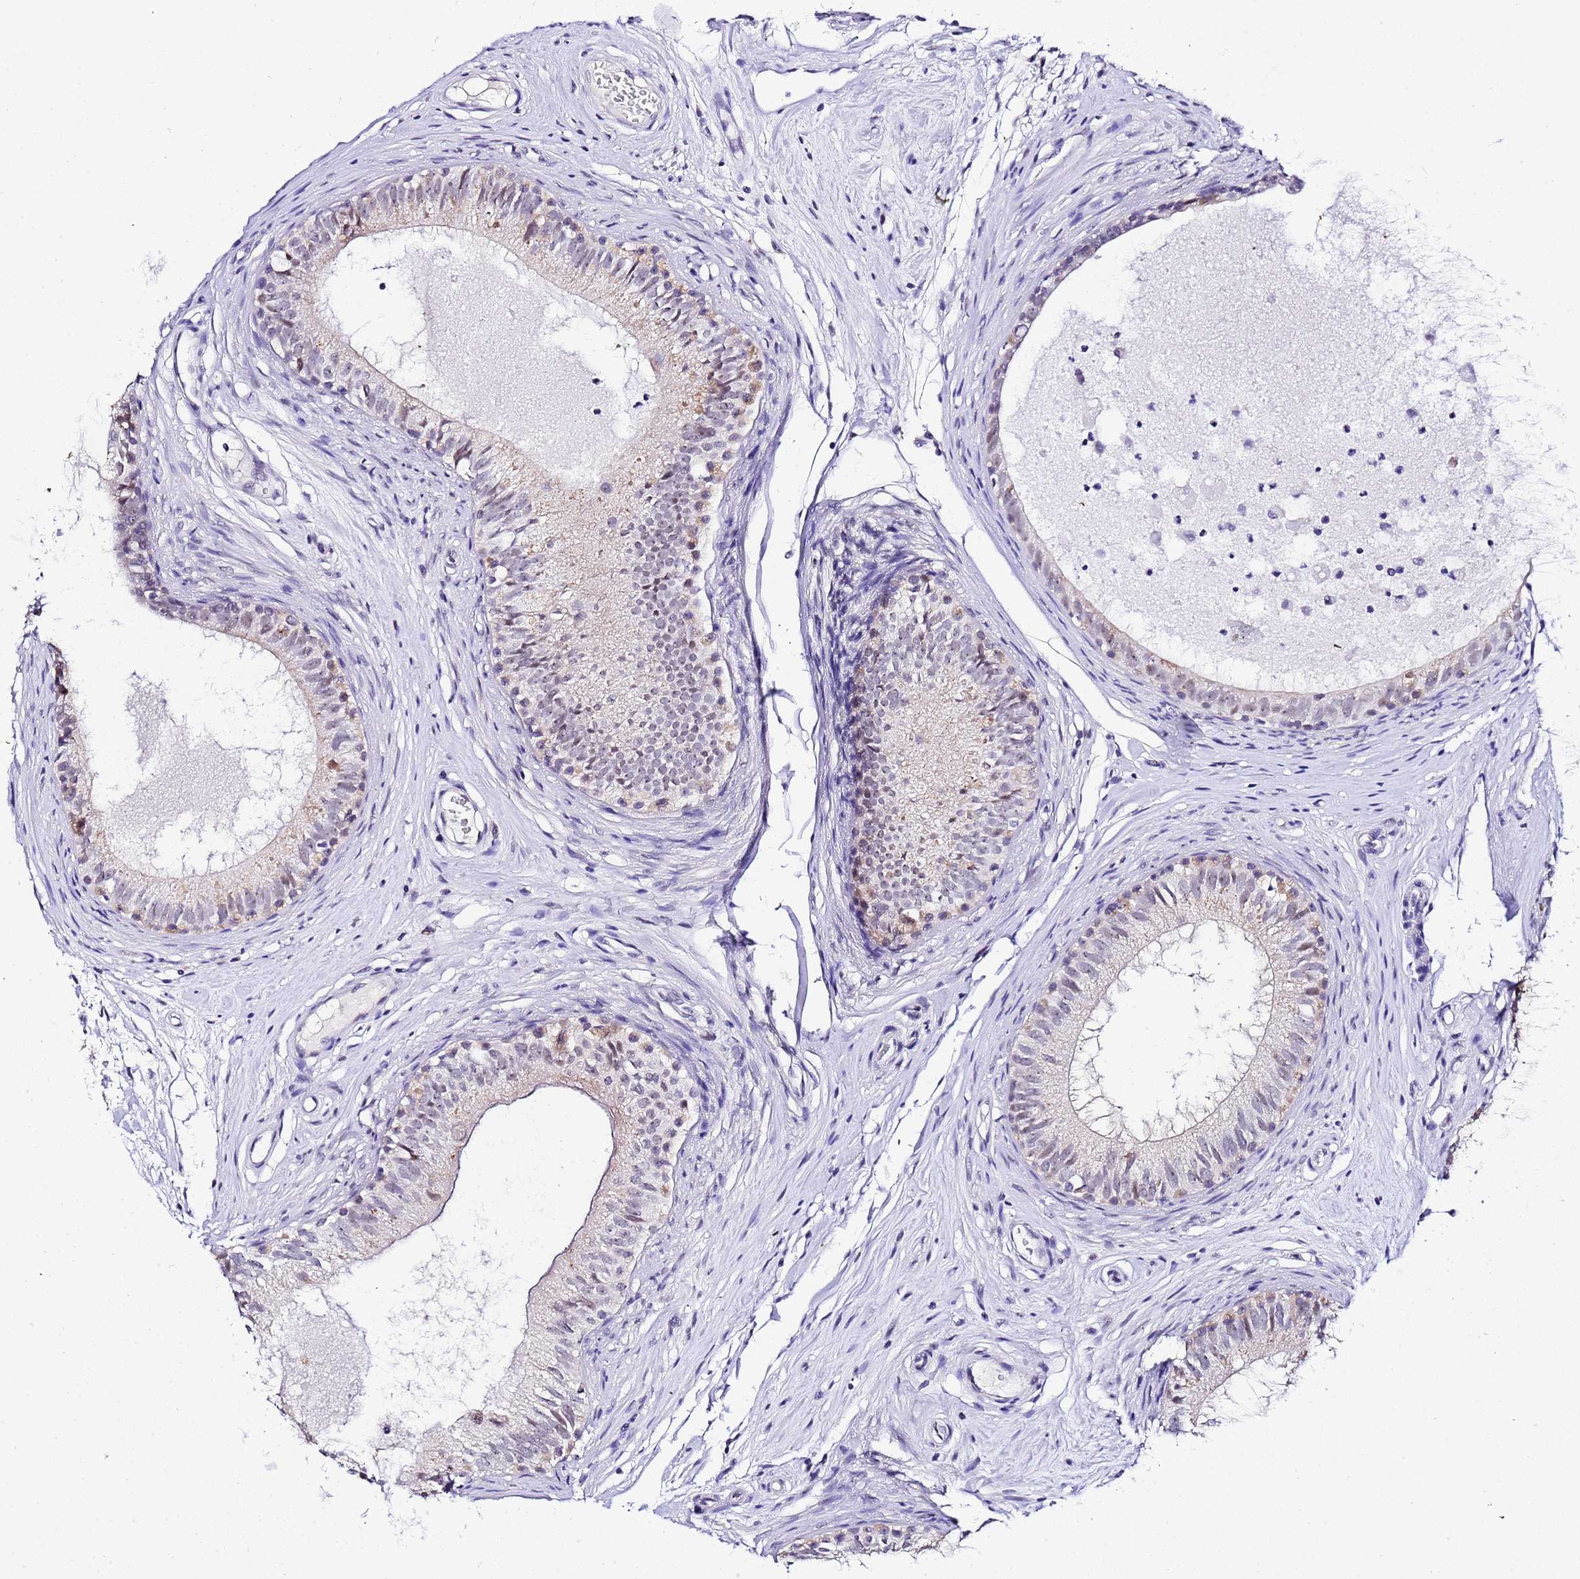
{"staining": {"intensity": "weak", "quantity": "25%-75%", "location": "cytoplasmic/membranous,nuclear"}, "tissue": "epididymis", "cell_type": "Glandular cells", "image_type": "normal", "snomed": [{"axis": "morphology", "description": "Normal tissue, NOS"}, {"axis": "topography", "description": "Epididymis"}], "caption": "Immunohistochemical staining of benign epididymis shows 25%-75% levels of weak cytoplasmic/membranous,nuclear protein positivity in about 25%-75% of glandular cells.", "gene": "ACTL6B", "patient": {"sex": "male", "age": 74}}